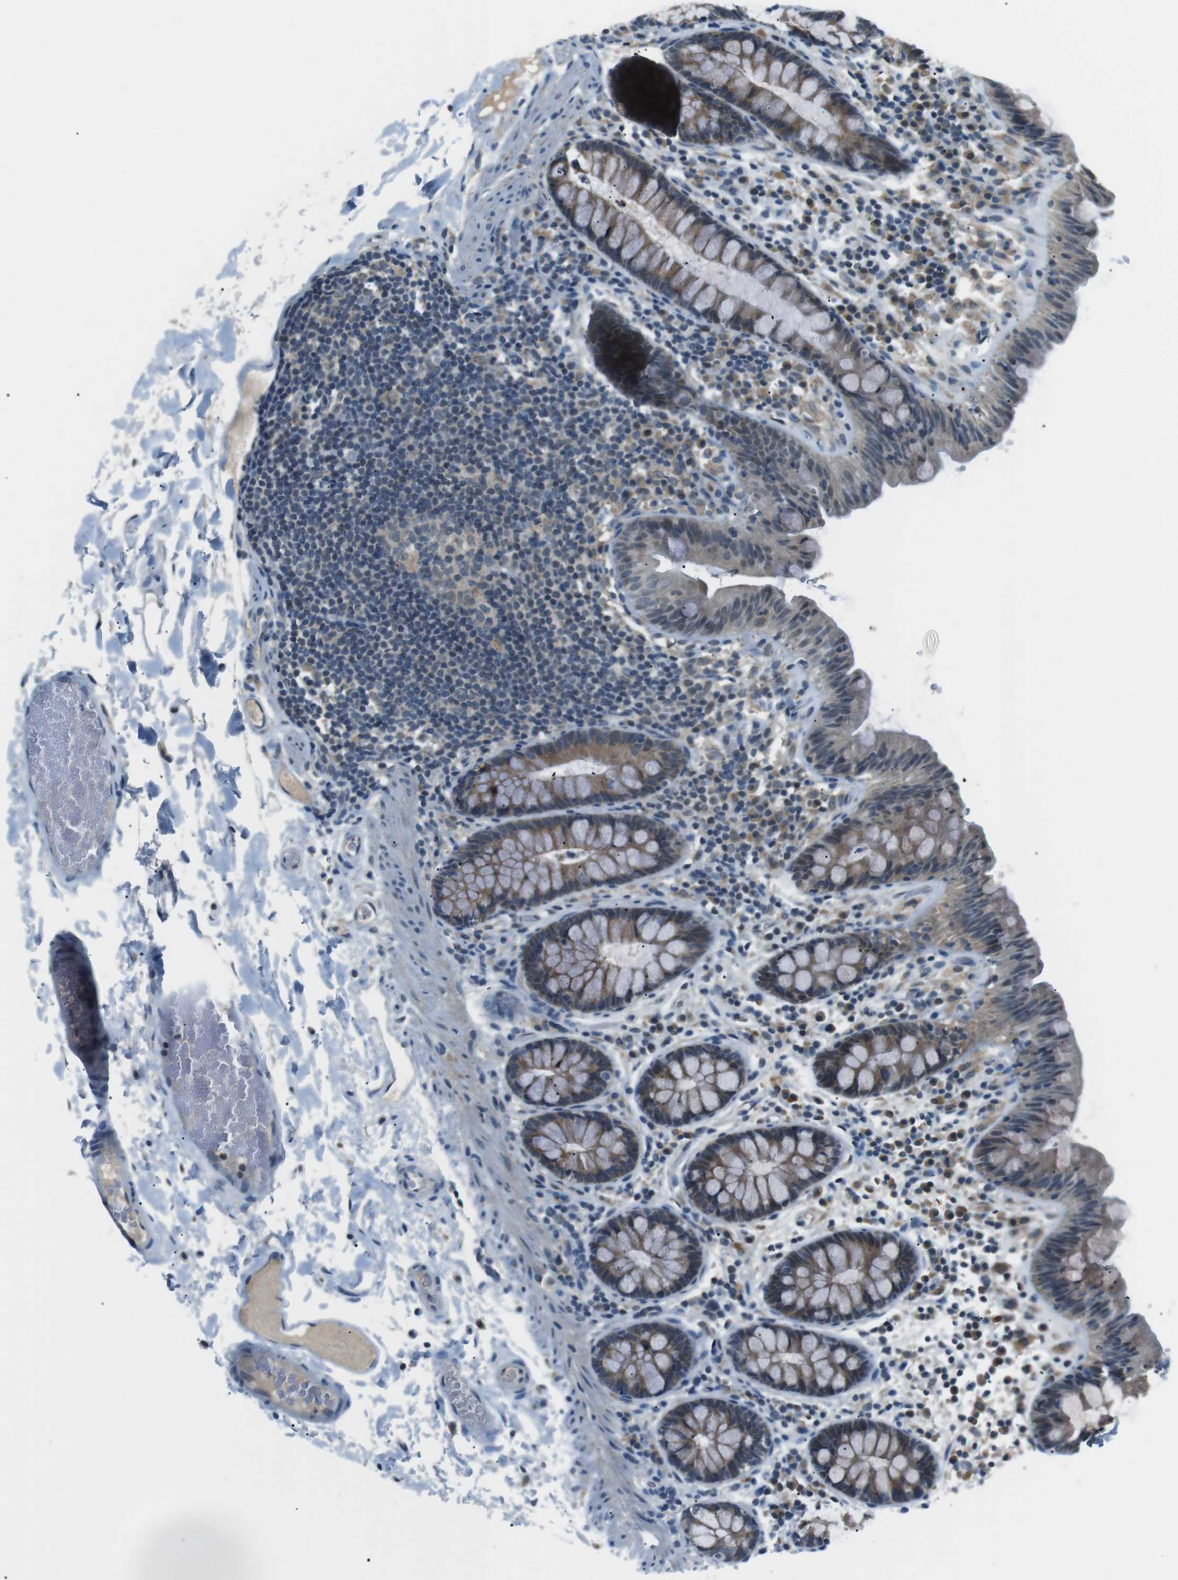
{"staining": {"intensity": "negative", "quantity": "none", "location": "none"}, "tissue": "colon", "cell_type": "Endothelial cells", "image_type": "normal", "snomed": [{"axis": "morphology", "description": "Normal tissue, NOS"}, {"axis": "topography", "description": "Colon"}], "caption": "IHC histopathology image of normal colon: human colon stained with DAB reveals no significant protein staining in endothelial cells. Brightfield microscopy of immunohistochemistry stained with DAB (3,3'-diaminobenzidine) (brown) and hematoxylin (blue), captured at high magnification.", "gene": "FAM3B", "patient": {"sex": "female", "age": 80}}